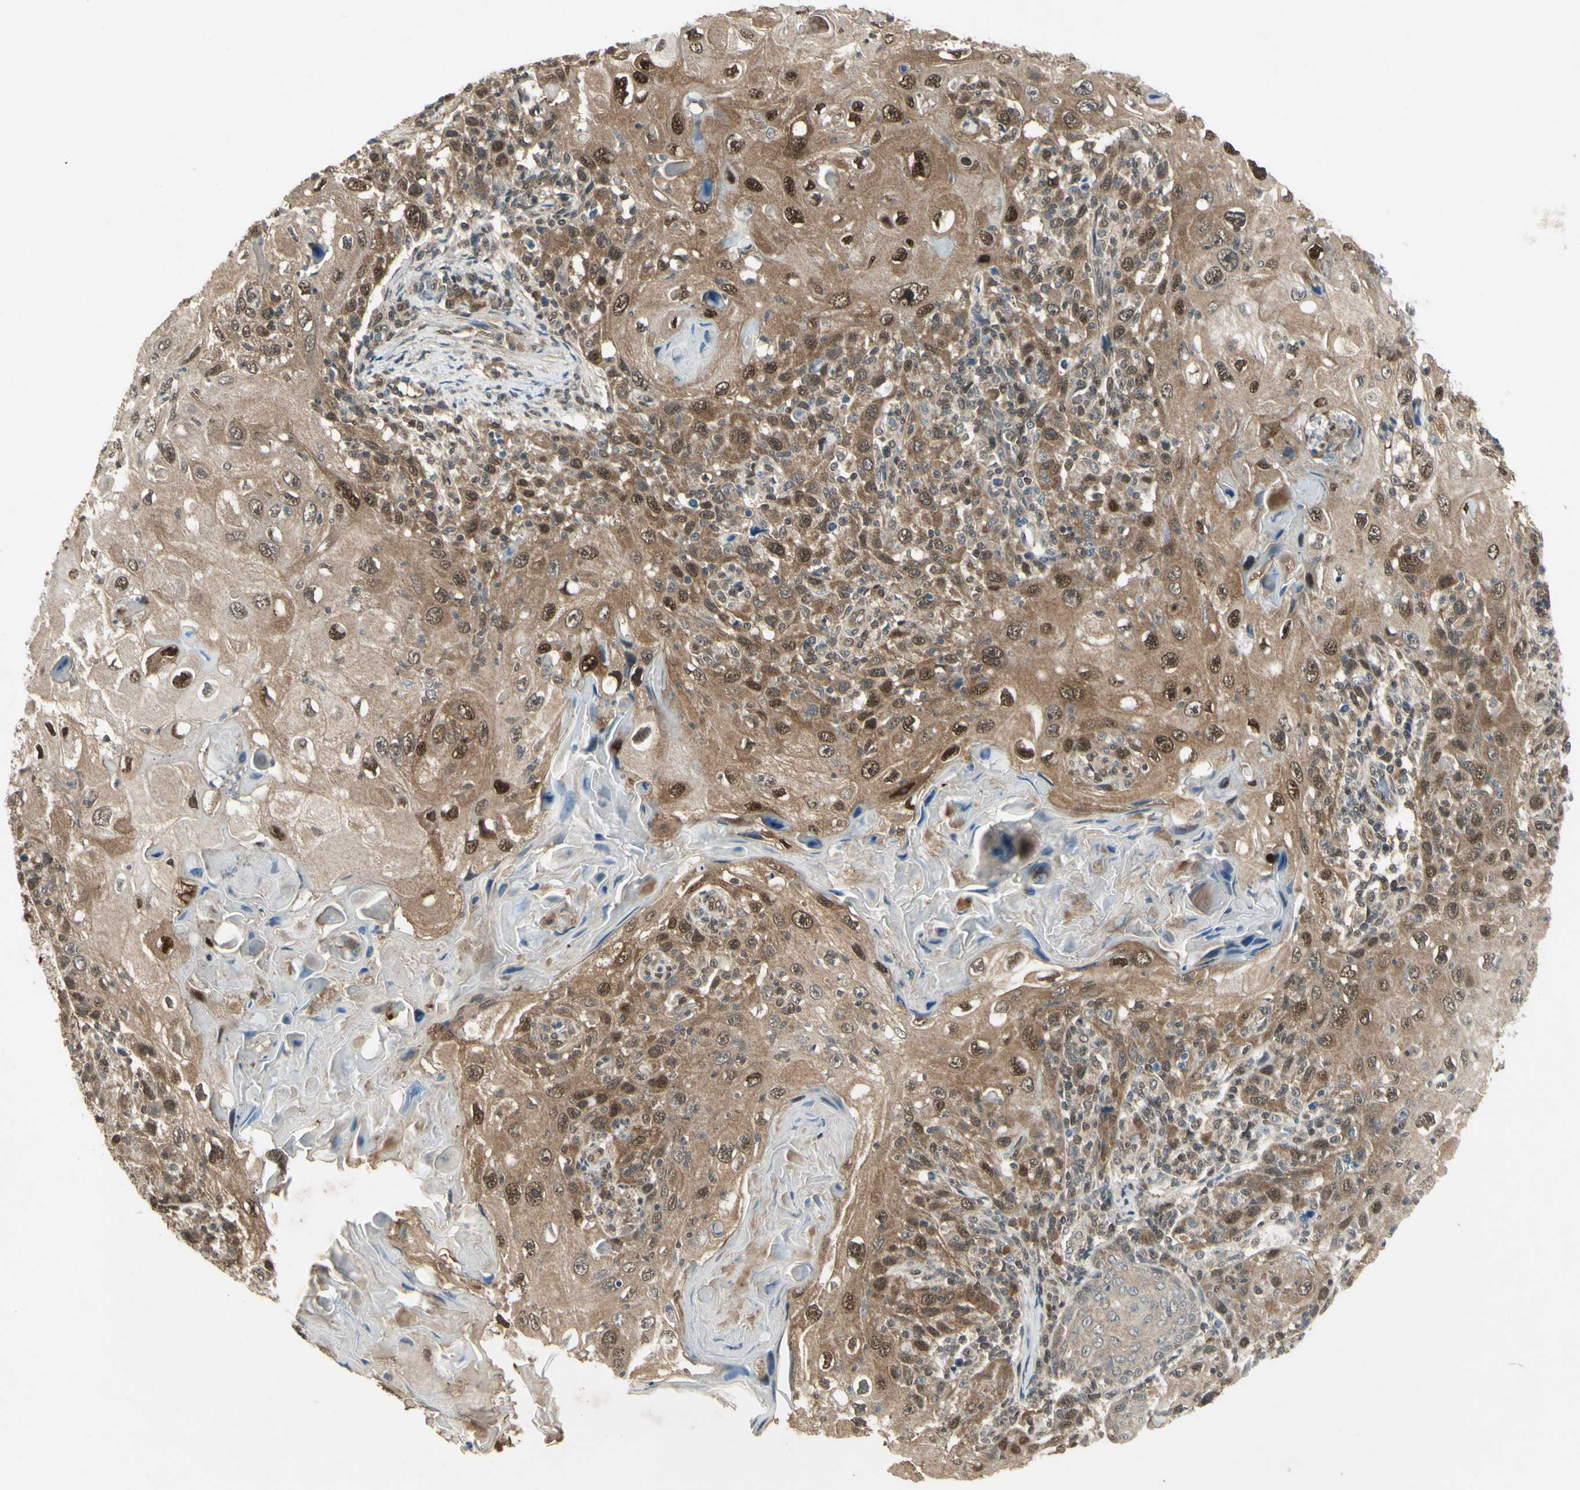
{"staining": {"intensity": "moderate", "quantity": ">75%", "location": "cytoplasmic/membranous,nuclear"}, "tissue": "skin cancer", "cell_type": "Tumor cells", "image_type": "cancer", "snomed": [{"axis": "morphology", "description": "Squamous cell carcinoma, NOS"}, {"axis": "topography", "description": "Skin"}], "caption": "Protein analysis of skin cancer (squamous cell carcinoma) tissue demonstrates moderate cytoplasmic/membranous and nuclear staining in about >75% of tumor cells.", "gene": "PSMD5", "patient": {"sex": "female", "age": 88}}